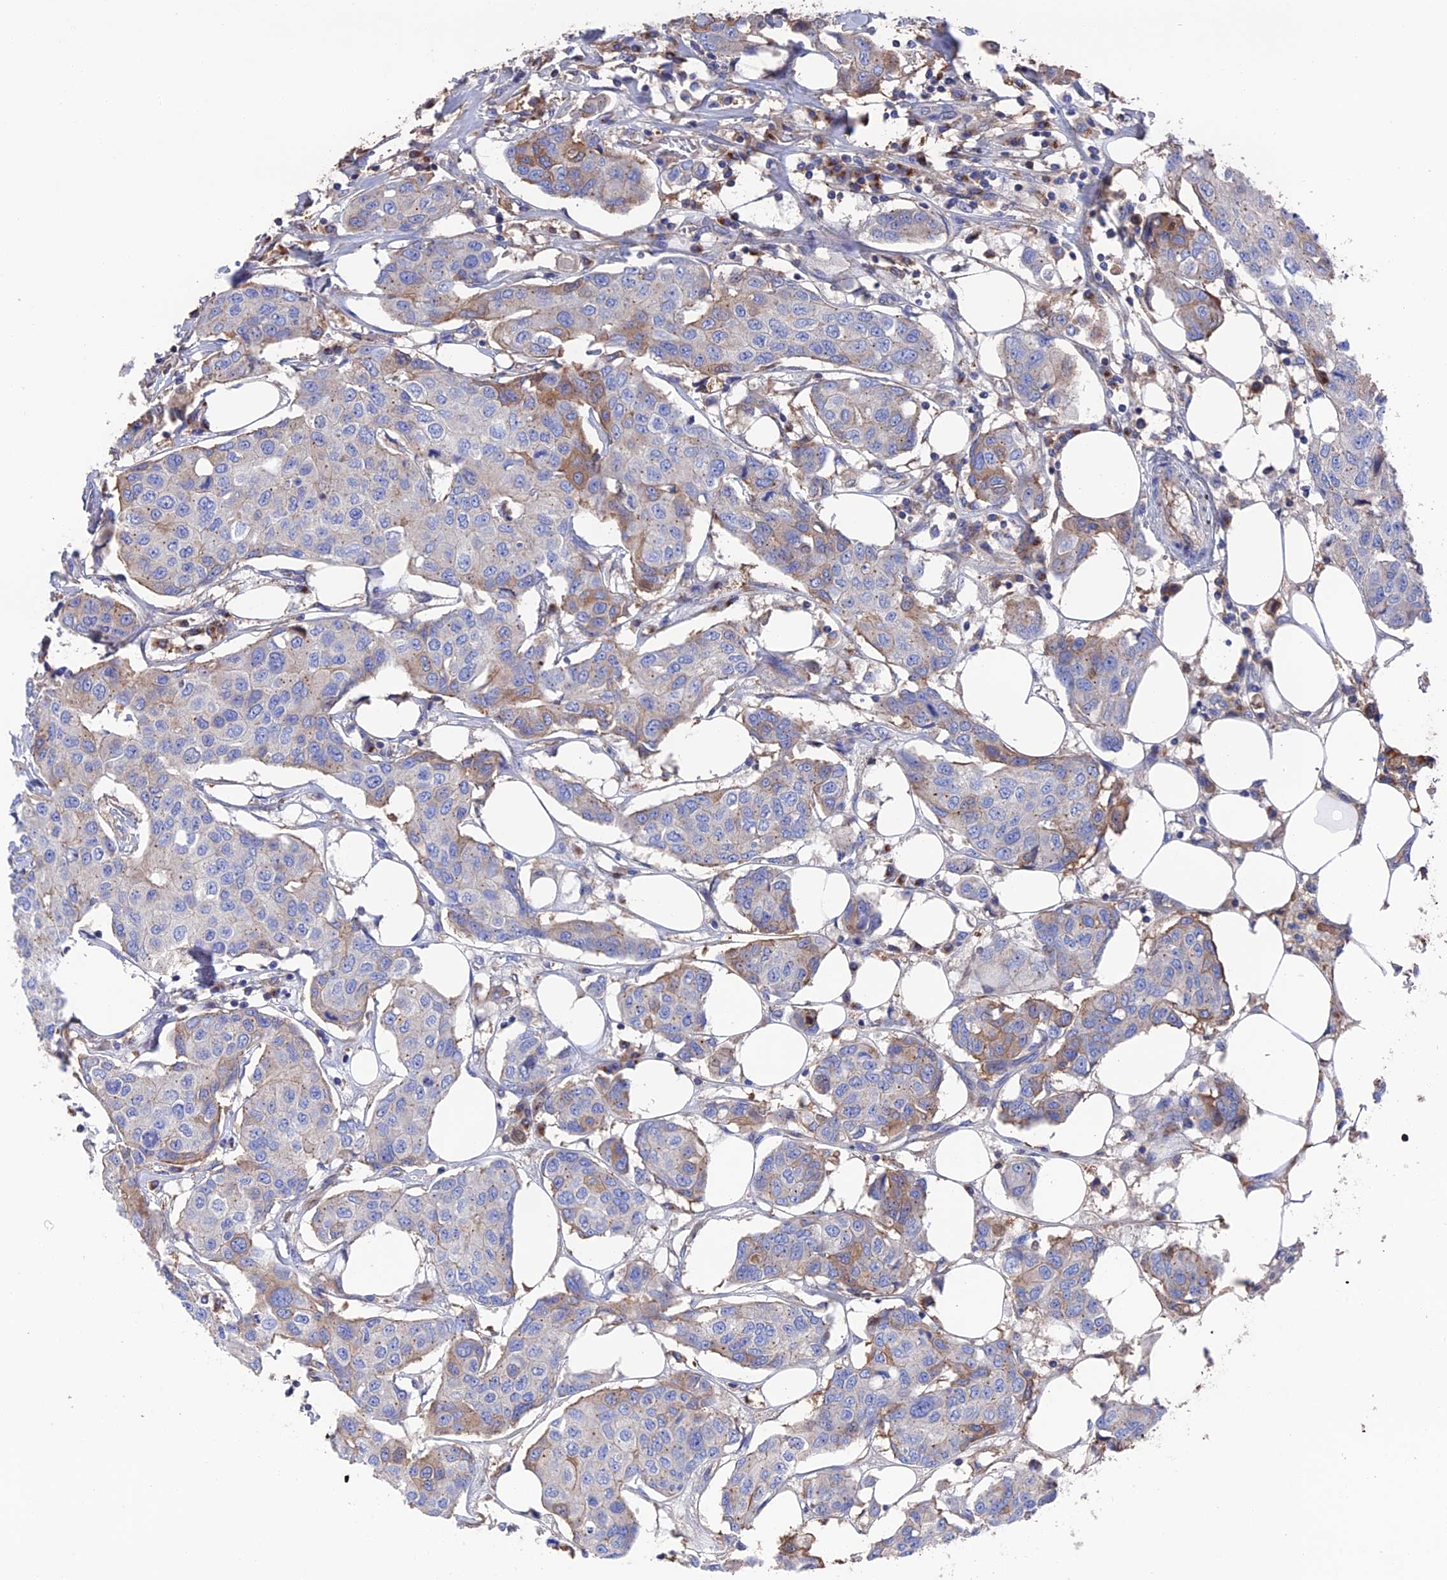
{"staining": {"intensity": "moderate", "quantity": "<25%", "location": "cytoplasmic/membranous"}, "tissue": "breast cancer", "cell_type": "Tumor cells", "image_type": "cancer", "snomed": [{"axis": "morphology", "description": "Duct carcinoma"}, {"axis": "topography", "description": "Breast"}], "caption": "DAB (3,3'-diaminobenzidine) immunohistochemical staining of breast cancer reveals moderate cytoplasmic/membranous protein expression in about <25% of tumor cells.", "gene": "HPF1", "patient": {"sex": "female", "age": 80}}